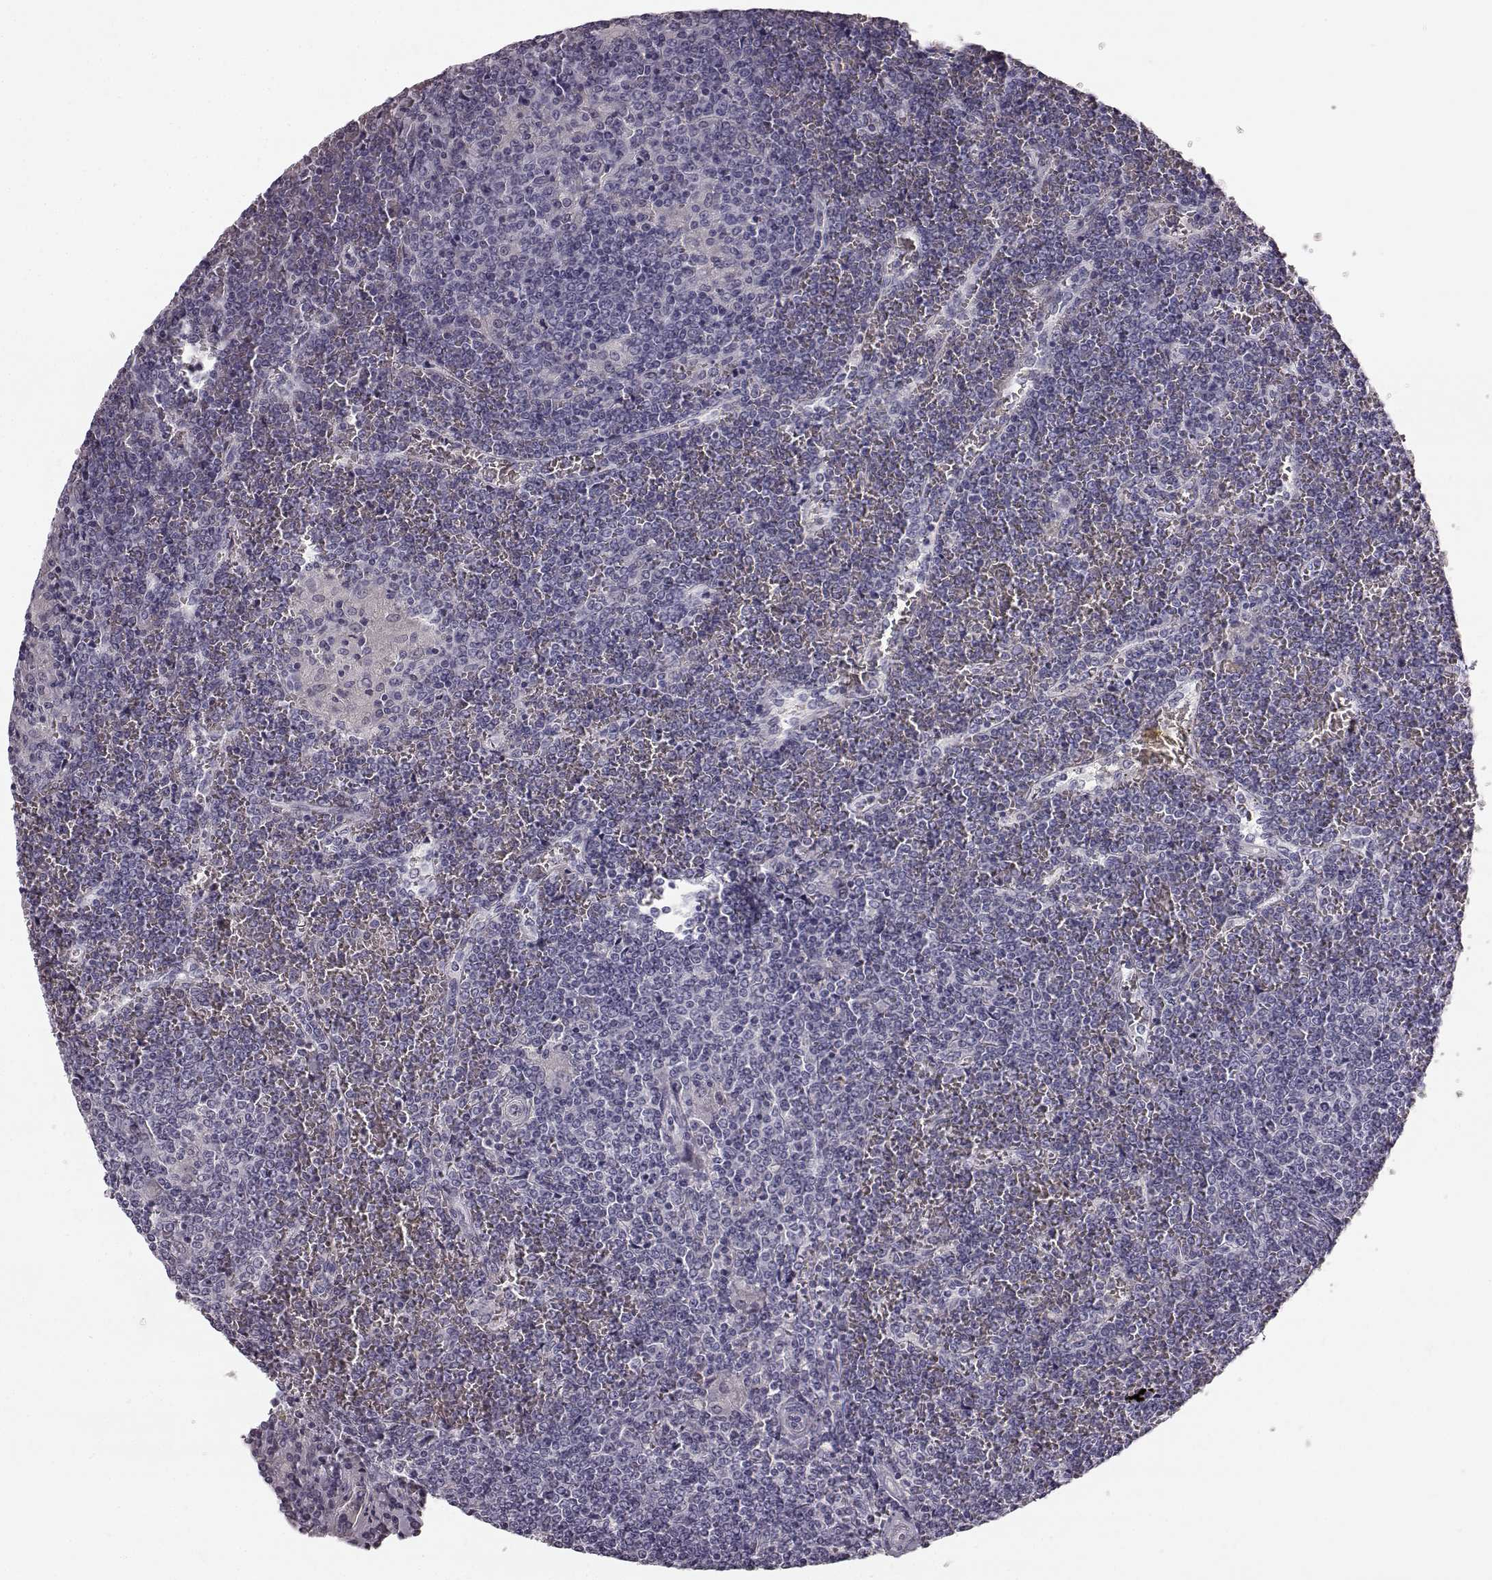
{"staining": {"intensity": "negative", "quantity": "none", "location": "none"}, "tissue": "lymphoma", "cell_type": "Tumor cells", "image_type": "cancer", "snomed": [{"axis": "morphology", "description": "Malignant lymphoma, non-Hodgkin's type, Low grade"}, {"axis": "topography", "description": "Spleen"}], "caption": "Immunohistochemistry image of neoplastic tissue: malignant lymphoma, non-Hodgkin's type (low-grade) stained with DAB exhibits no significant protein positivity in tumor cells.", "gene": "ZNF433", "patient": {"sex": "female", "age": 19}}